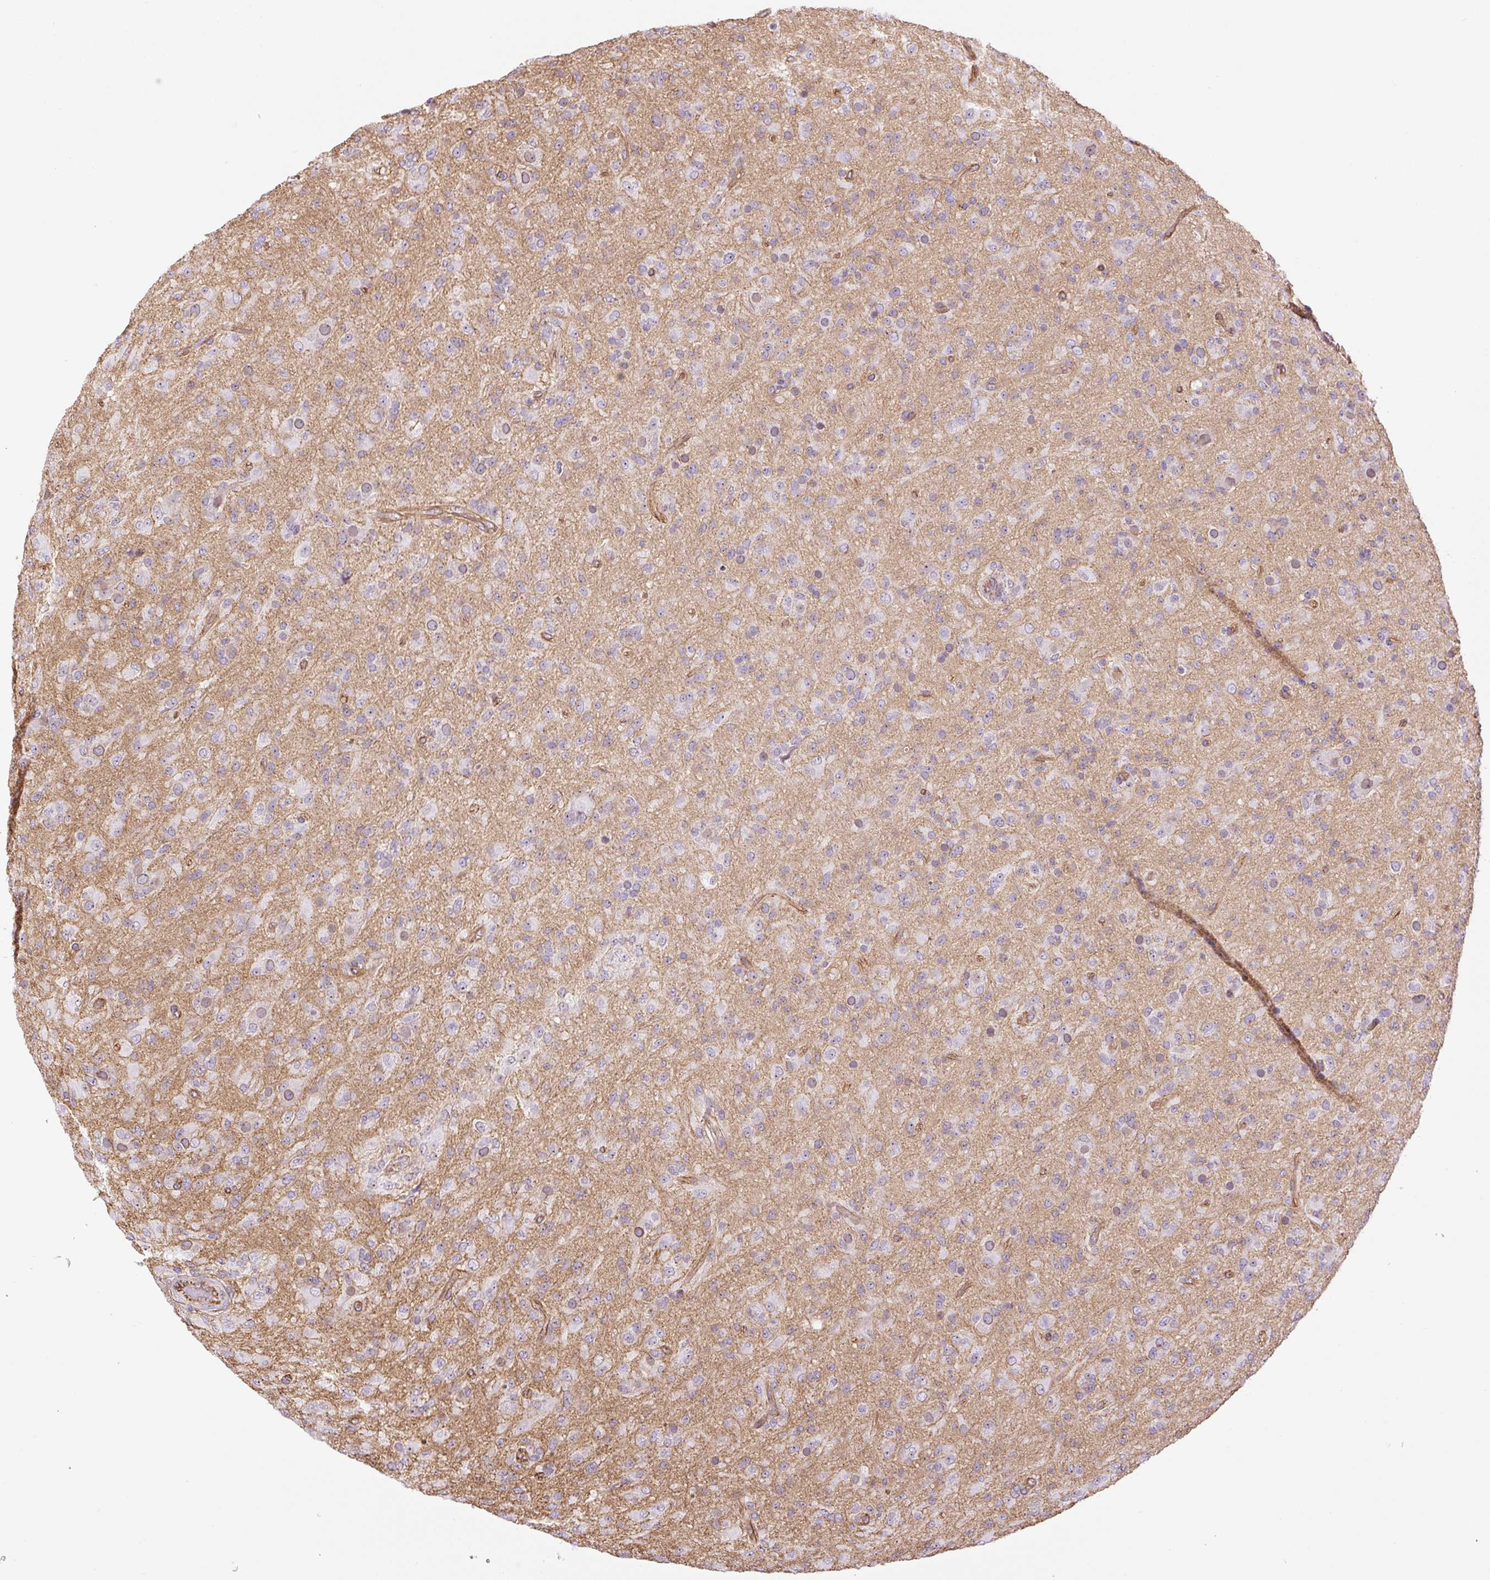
{"staining": {"intensity": "negative", "quantity": "none", "location": "none"}, "tissue": "glioma", "cell_type": "Tumor cells", "image_type": "cancer", "snomed": [{"axis": "morphology", "description": "Glioma, malignant, Low grade"}, {"axis": "topography", "description": "Brain"}], "caption": "Immunohistochemistry of human glioma displays no staining in tumor cells. The staining was performed using DAB to visualize the protein expression in brown, while the nuclei were stained in blue with hematoxylin (Magnification: 20x).", "gene": "MYO5C", "patient": {"sex": "male", "age": 65}}